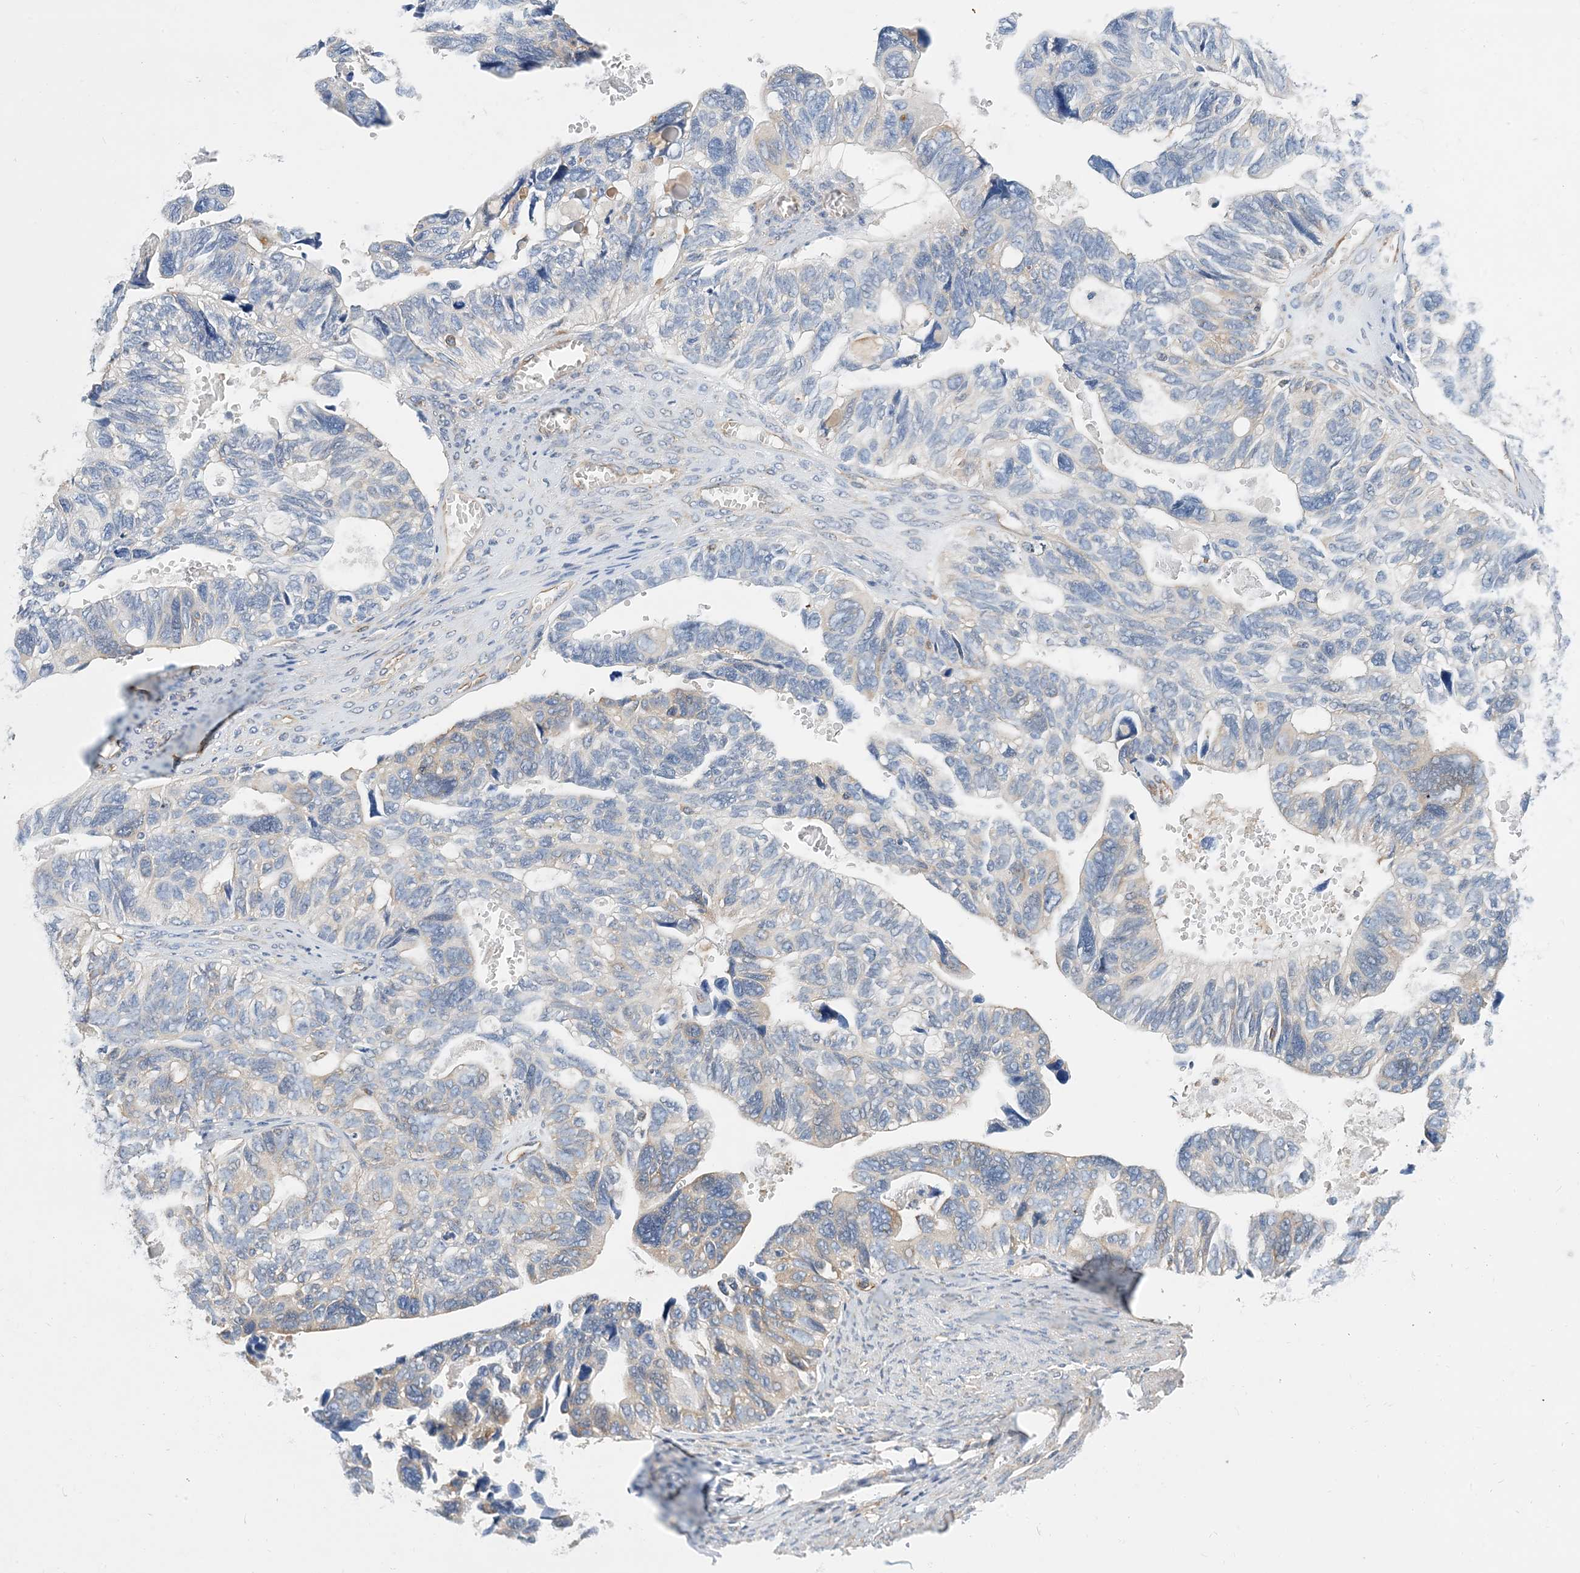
{"staining": {"intensity": "weak", "quantity": "25%-75%", "location": "cytoplasmic/membranous"}, "tissue": "ovarian cancer", "cell_type": "Tumor cells", "image_type": "cancer", "snomed": [{"axis": "morphology", "description": "Cystadenocarcinoma, serous, NOS"}, {"axis": "topography", "description": "Ovary"}], "caption": "DAB immunohistochemical staining of ovarian serous cystadenocarcinoma displays weak cytoplasmic/membranous protein positivity in about 25%-75% of tumor cells. (brown staining indicates protein expression, while blue staining denotes nuclei).", "gene": "DYNC1LI1", "patient": {"sex": "female", "age": 79}}